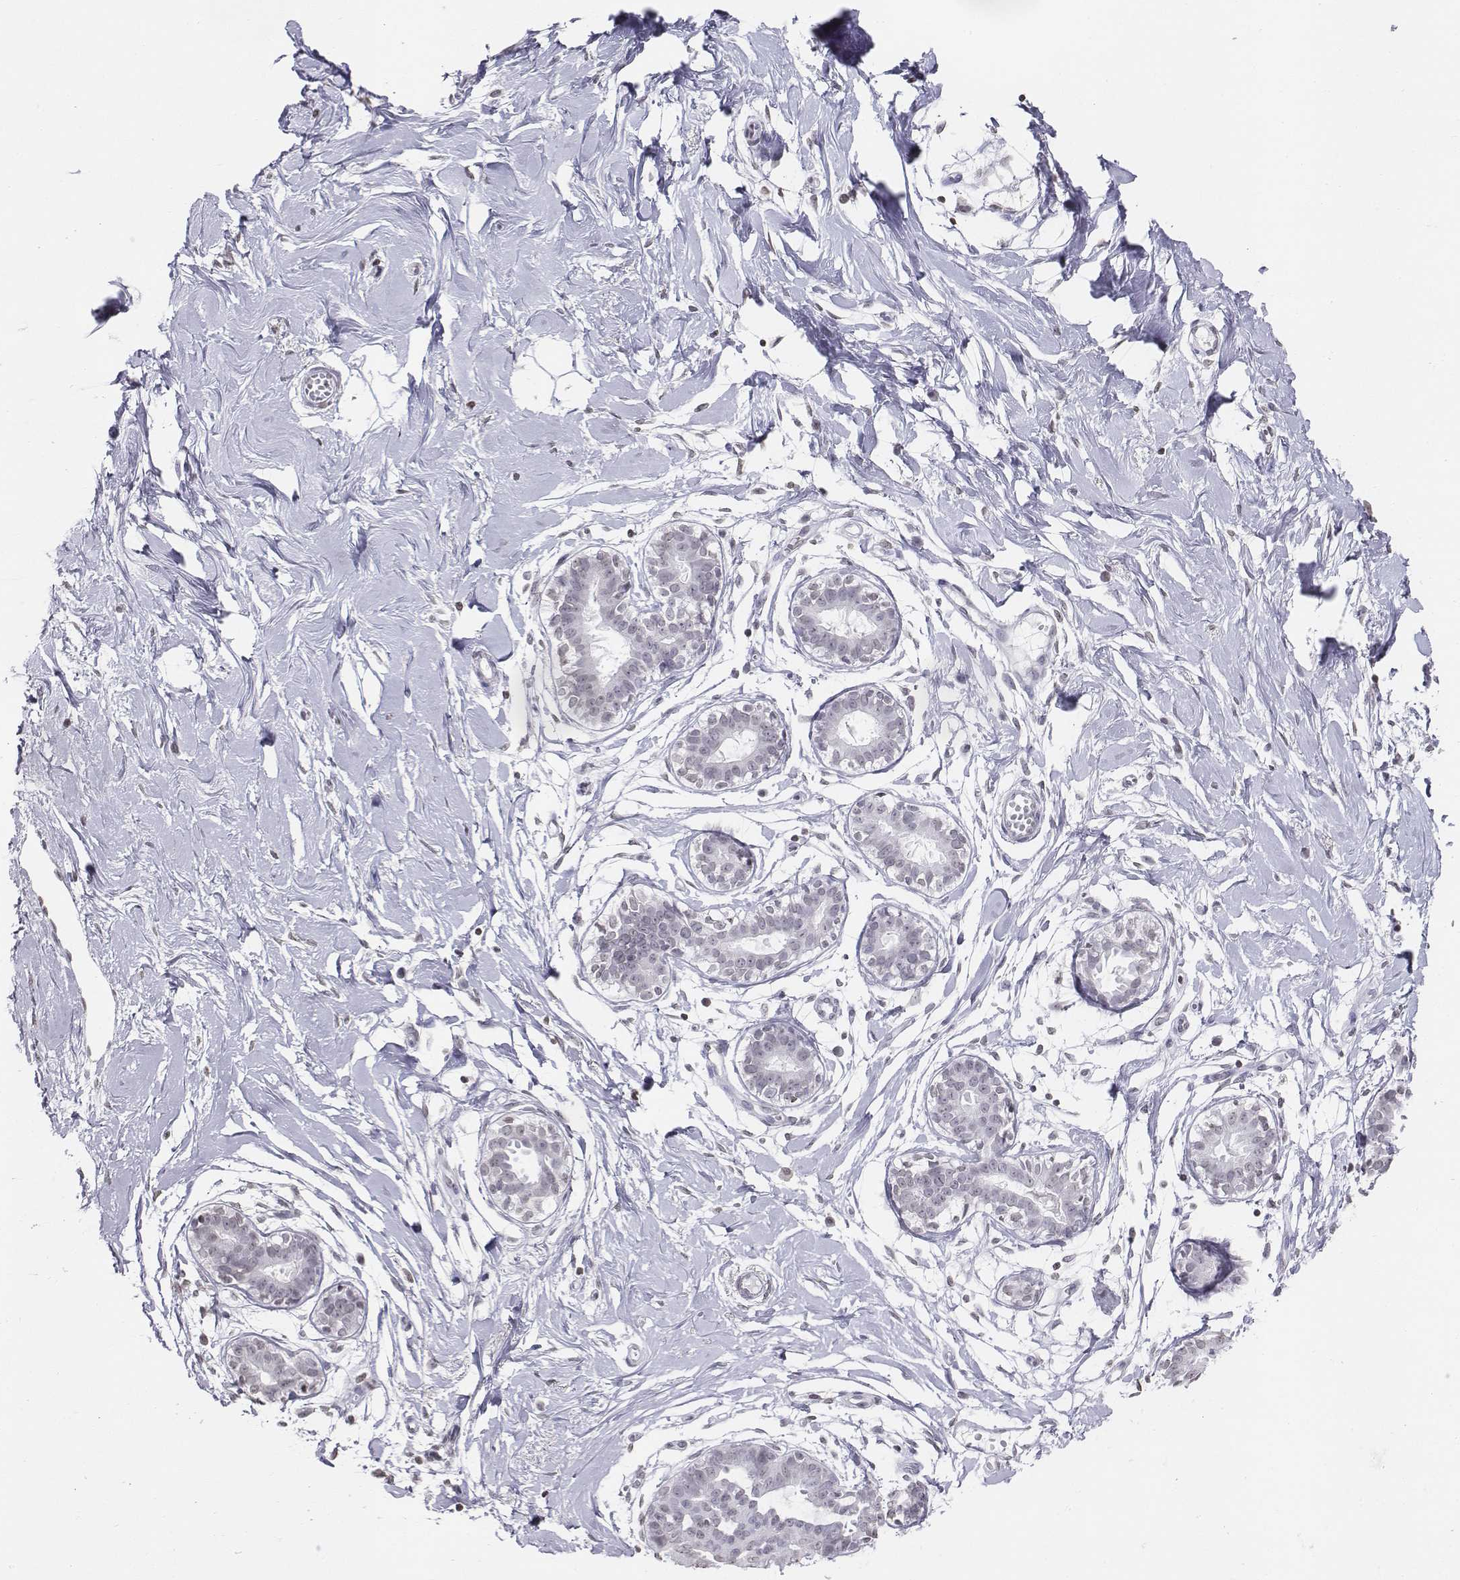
{"staining": {"intensity": "negative", "quantity": "none", "location": "none"}, "tissue": "breast", "cell_type": "Adipocytes", "image_type": "normal", "snomed": [{"axis": "morphology", "description": "Normal tissue, NOS"}, {"axis": "topography", "description": "Breast"}], "caption": "Immunohistochemistry (IHC) of normal breast shows no positivity in adipocytes.", "gene": "BARHL1", "patient": {"sex": "female", "age": 49}}